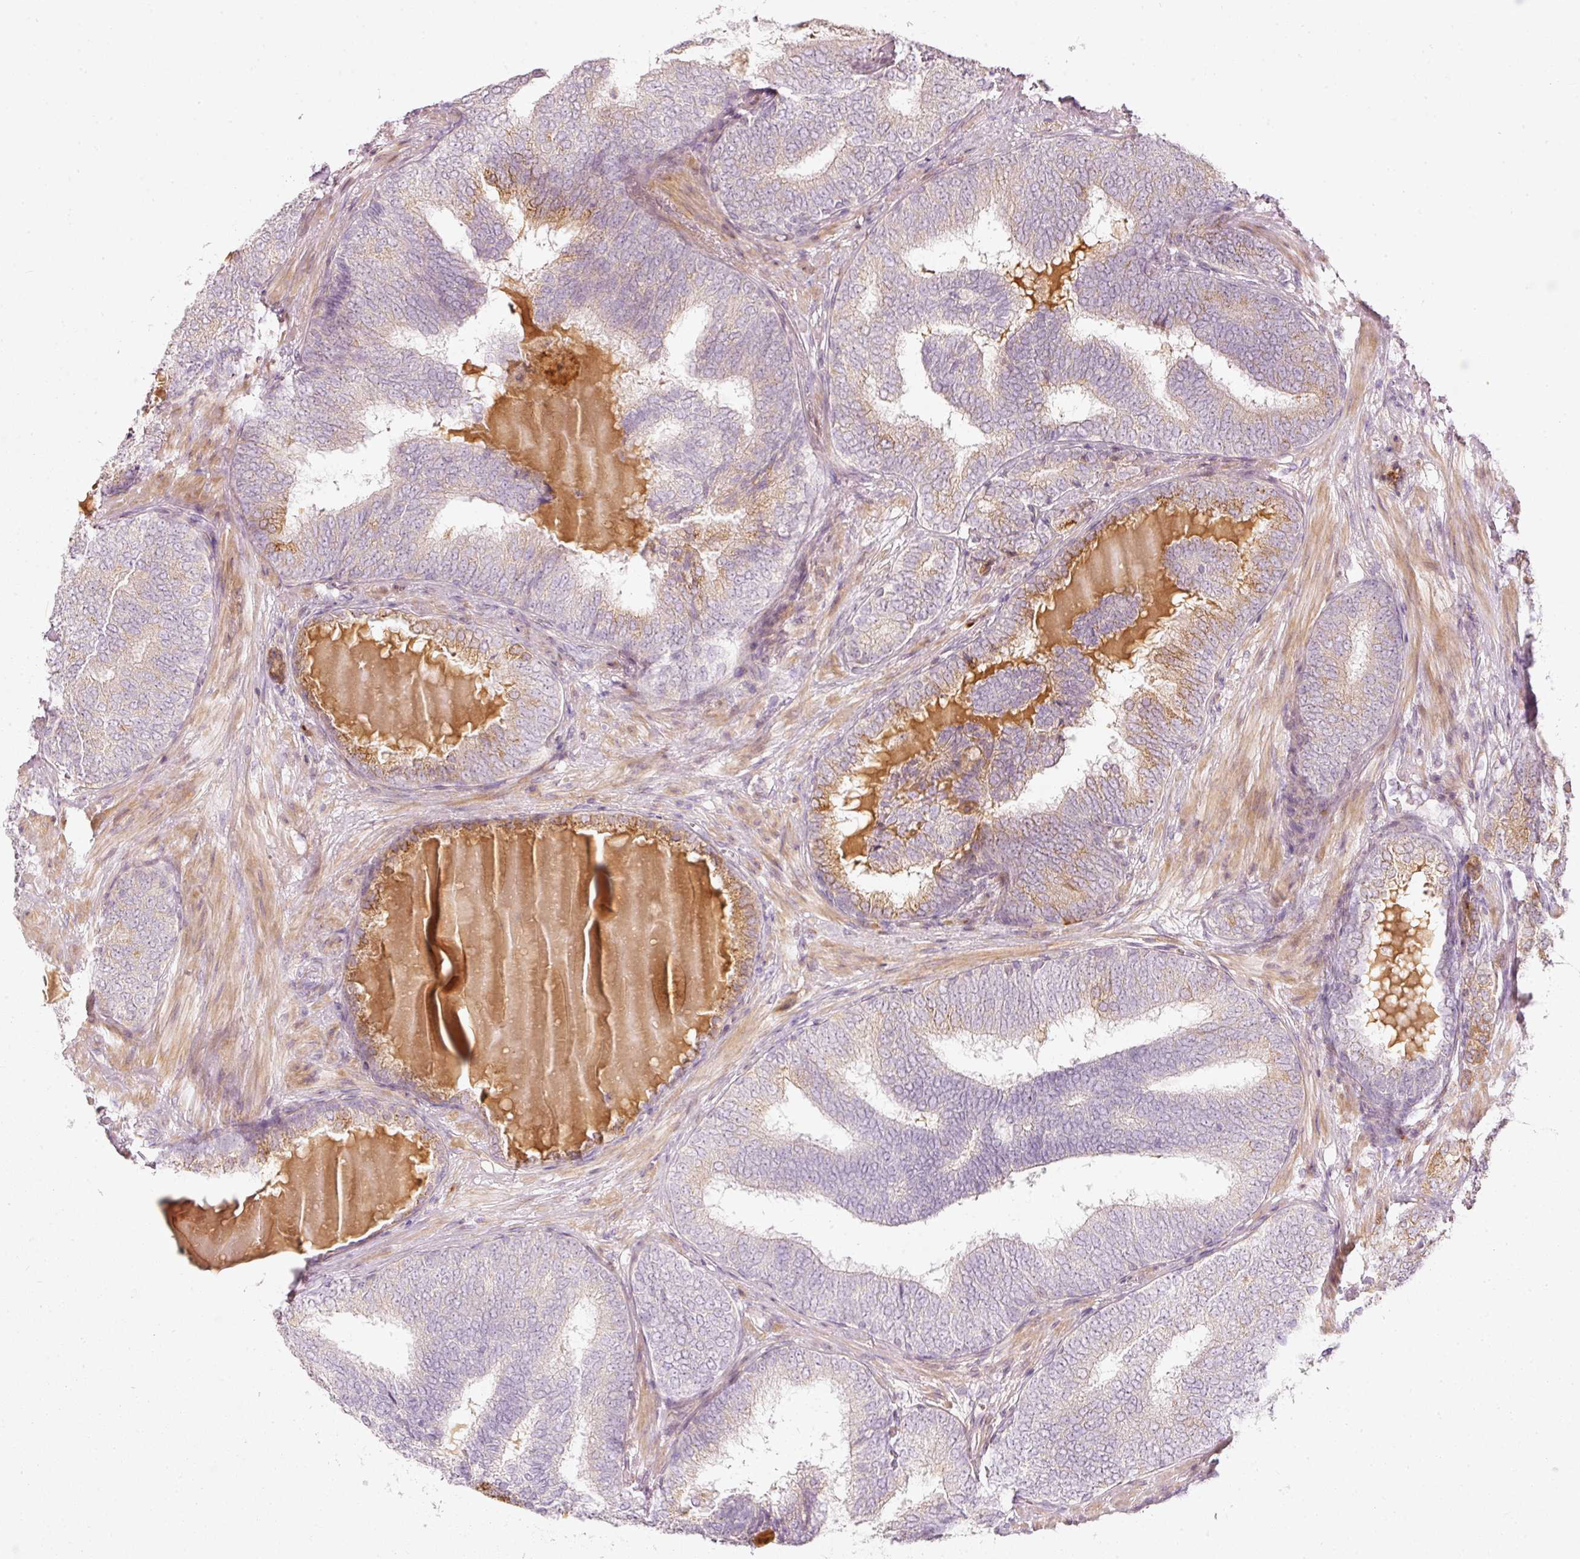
{"staining": {"intensity": "weak", "quantity": "25%-75%", "location": "cytoplasmic/membranous"}, "tissue": "prostate cancer", "cell_type": "Tumor cells", "image_type": "cancer", "snomed": [{"axis": "morphology", "description": "Adenocarcinoma, High grade"}, {"axis": "topography", "description": "Prostate"}], "caption": "Adenocarcinoma (high-grade) (prostate) tissue displays weak cytoplasmic/membranous expression in approximately 25%-75% of tumor cells", "gene": "SLC20A1", "patient": {"sex": "male", "age": 72}}